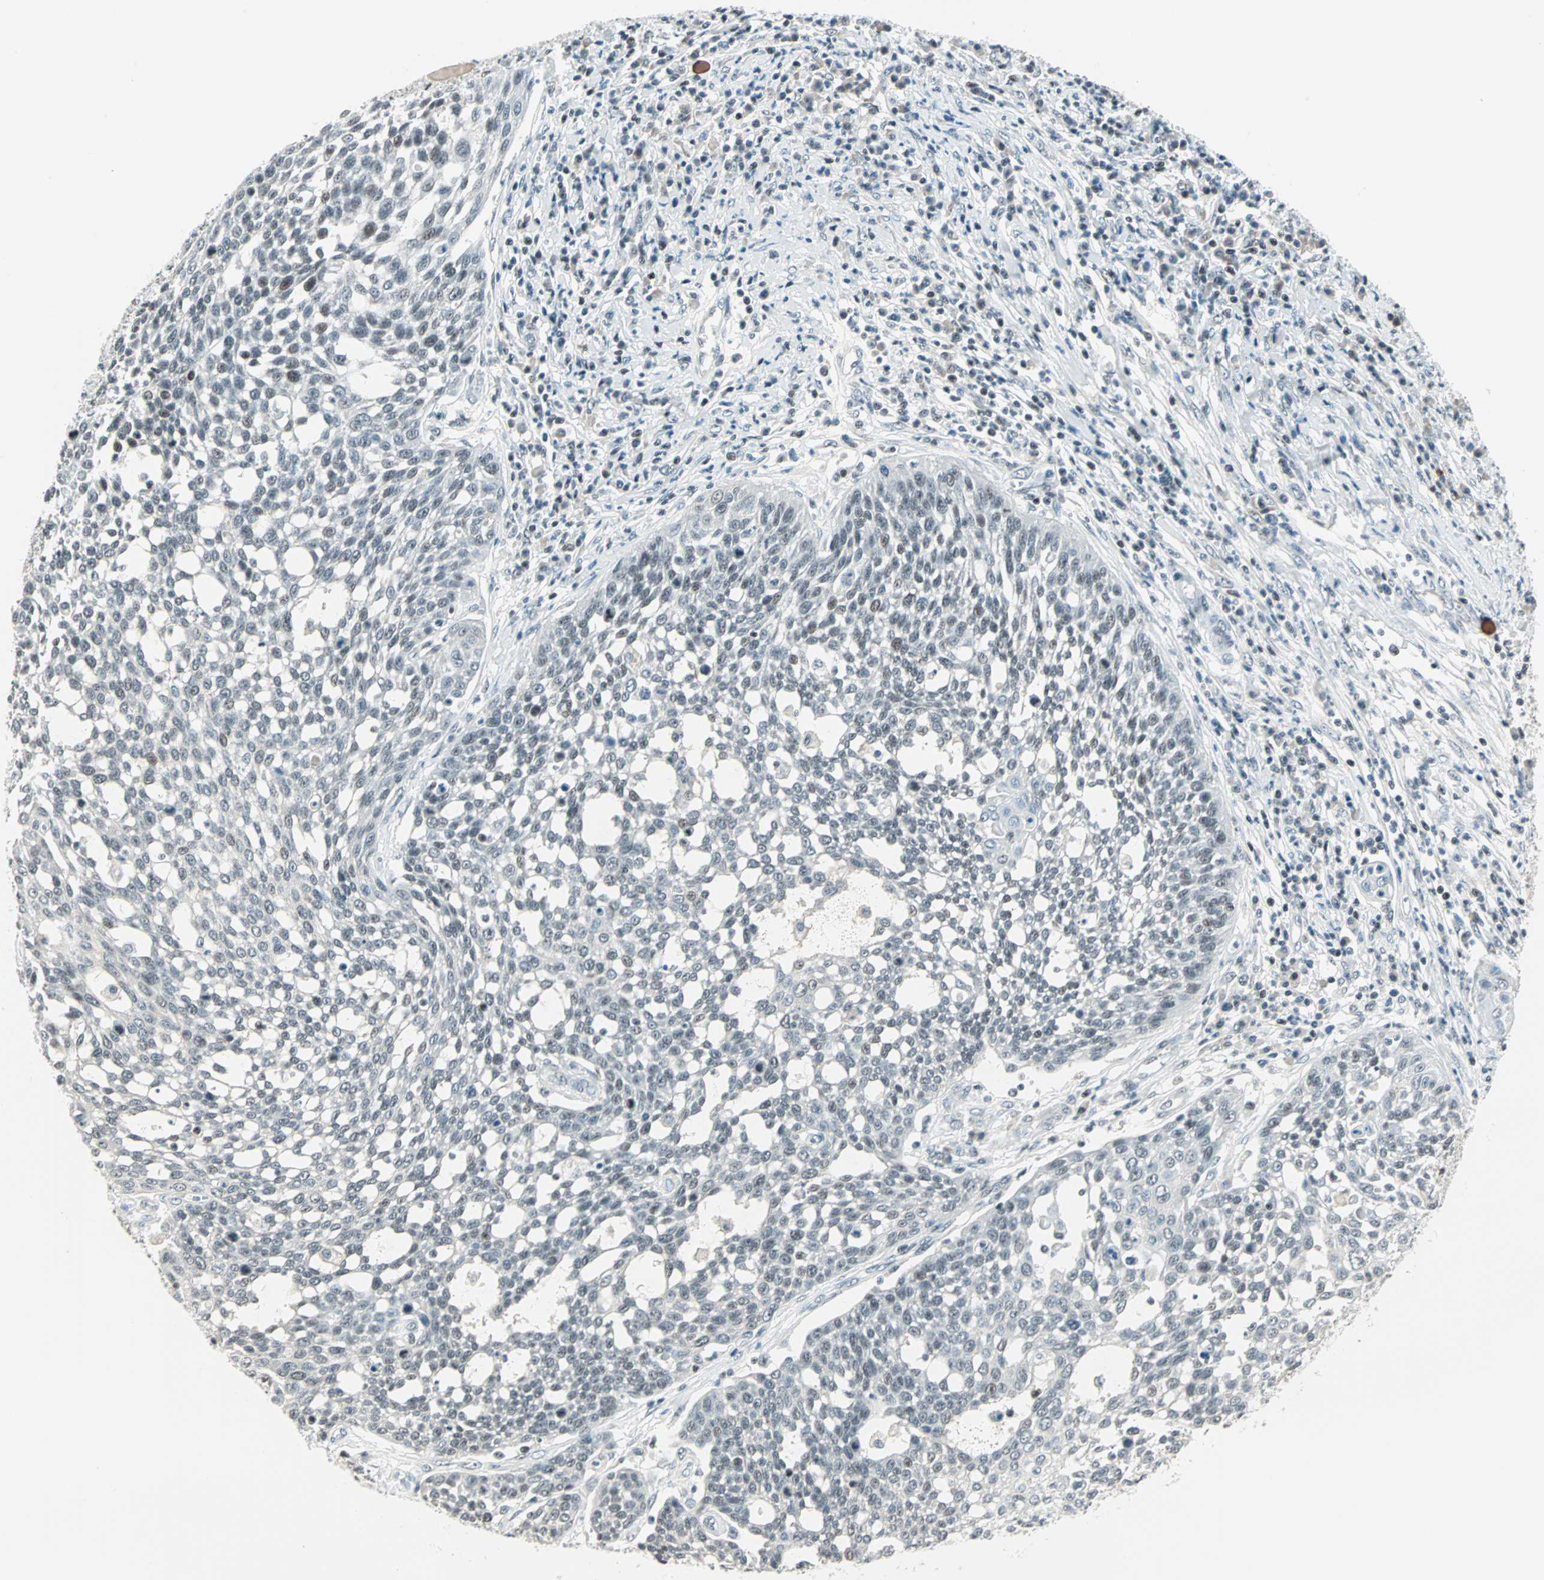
{"staining": {"intensity": "weak", "quantity": "25%-75%", "location": "nuclear"}, "tissue": "cervical cancer", "cell_type": "Tumor cells", "image_type": "cancer", "snomed": [{"axis": "morphology", "description": "Squamous cell carcinoma, NOS"}, {"axis": "topography", "description": "Cervix"}], "caption": "This is an image of immunohistochemistry (IHC) staining of cervical cancer (squamous cell carcinoma), which shows weak staining in the nuclear of tumor cells.", "gene": "SIN3A", "patient": {"sex": "female", "age": 34}}